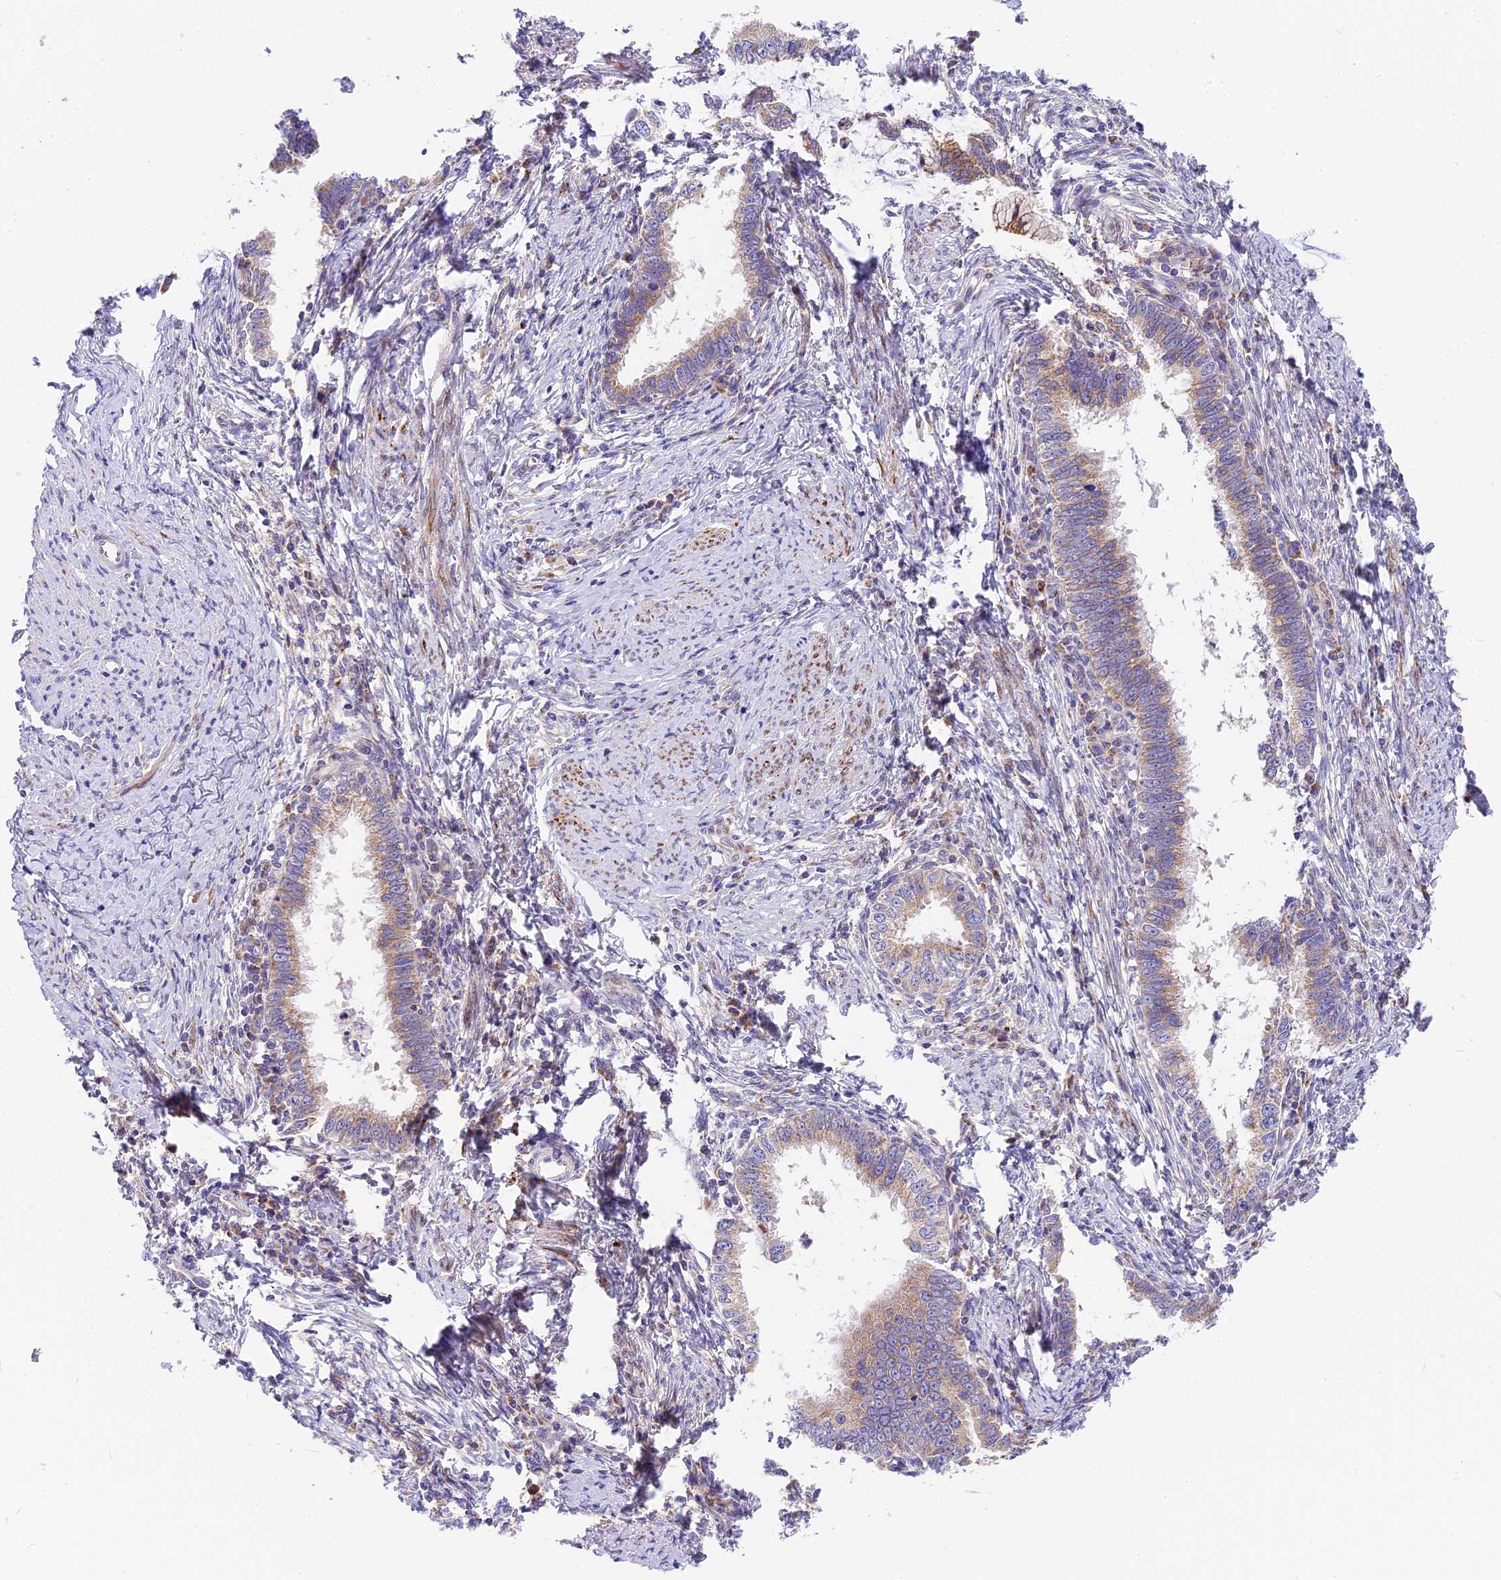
{"staining": {"intensity": "weak", "quantity": "25%-75%", "location": "cytoplasmic/membranous"}, "tissue": "cervical cancer", "cell_type": "Tumor cells", "image_type": "cancer", "snomed": [{"axis": "morphology", "description": "Adenocarcinoma, NOS"}, {"axis": "topography", "description": "Cervix"}], "caption": "Cervical cancer tissue shows weak cytoplasmic/membranous staining in about 25%-75% of tumor cells Immunohistochemistry stains the protein of interest in brown and the nuclei are stained blue.", "gene": "MRAS", "patient": {"sex": "female", "age": 36}}